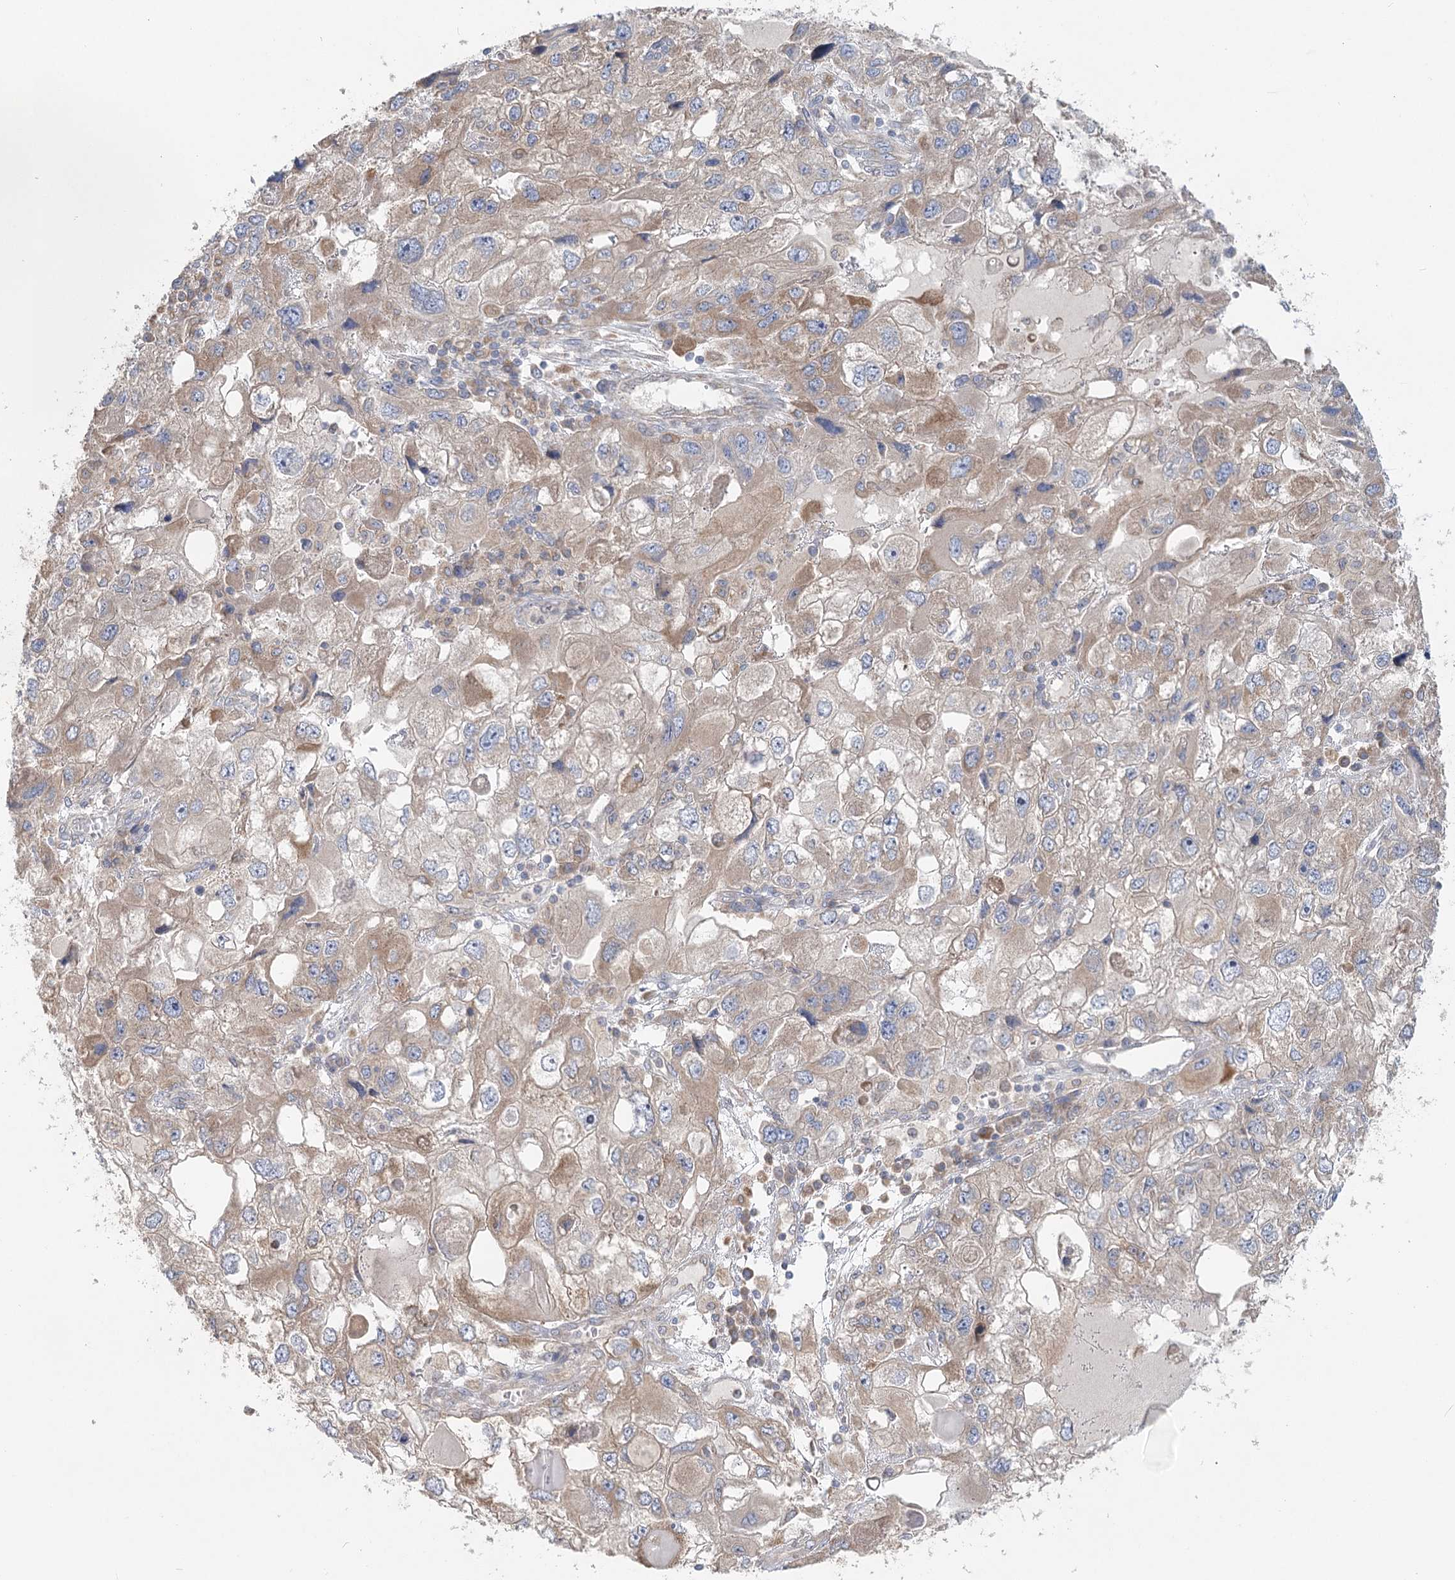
{"staining": {"intensity": "weak", "quantity": "25%-75%", "location": "cytoplasmic/membranous"}, "tissue": "endometrial cancer", "cell_type": "Tumor cells", "image_type": "cancer", "snomed": [{"axis": "morphology", "description": "Adenocarcinoma, NOS"}, {"axis": "topography", "description": "Endometrium"}], "caption": "DAB immunohistochemical staining of adenocarcinoma (endometrial) demonstrates weak cytoplasmic/membranous protein positivity in about 25%-75% of tumor cells. (brown staining indicates protein expression, while blue staining denotes nuclei).", "gene": "PAIP2", "patient": {"sex": "female", "age": 49}}